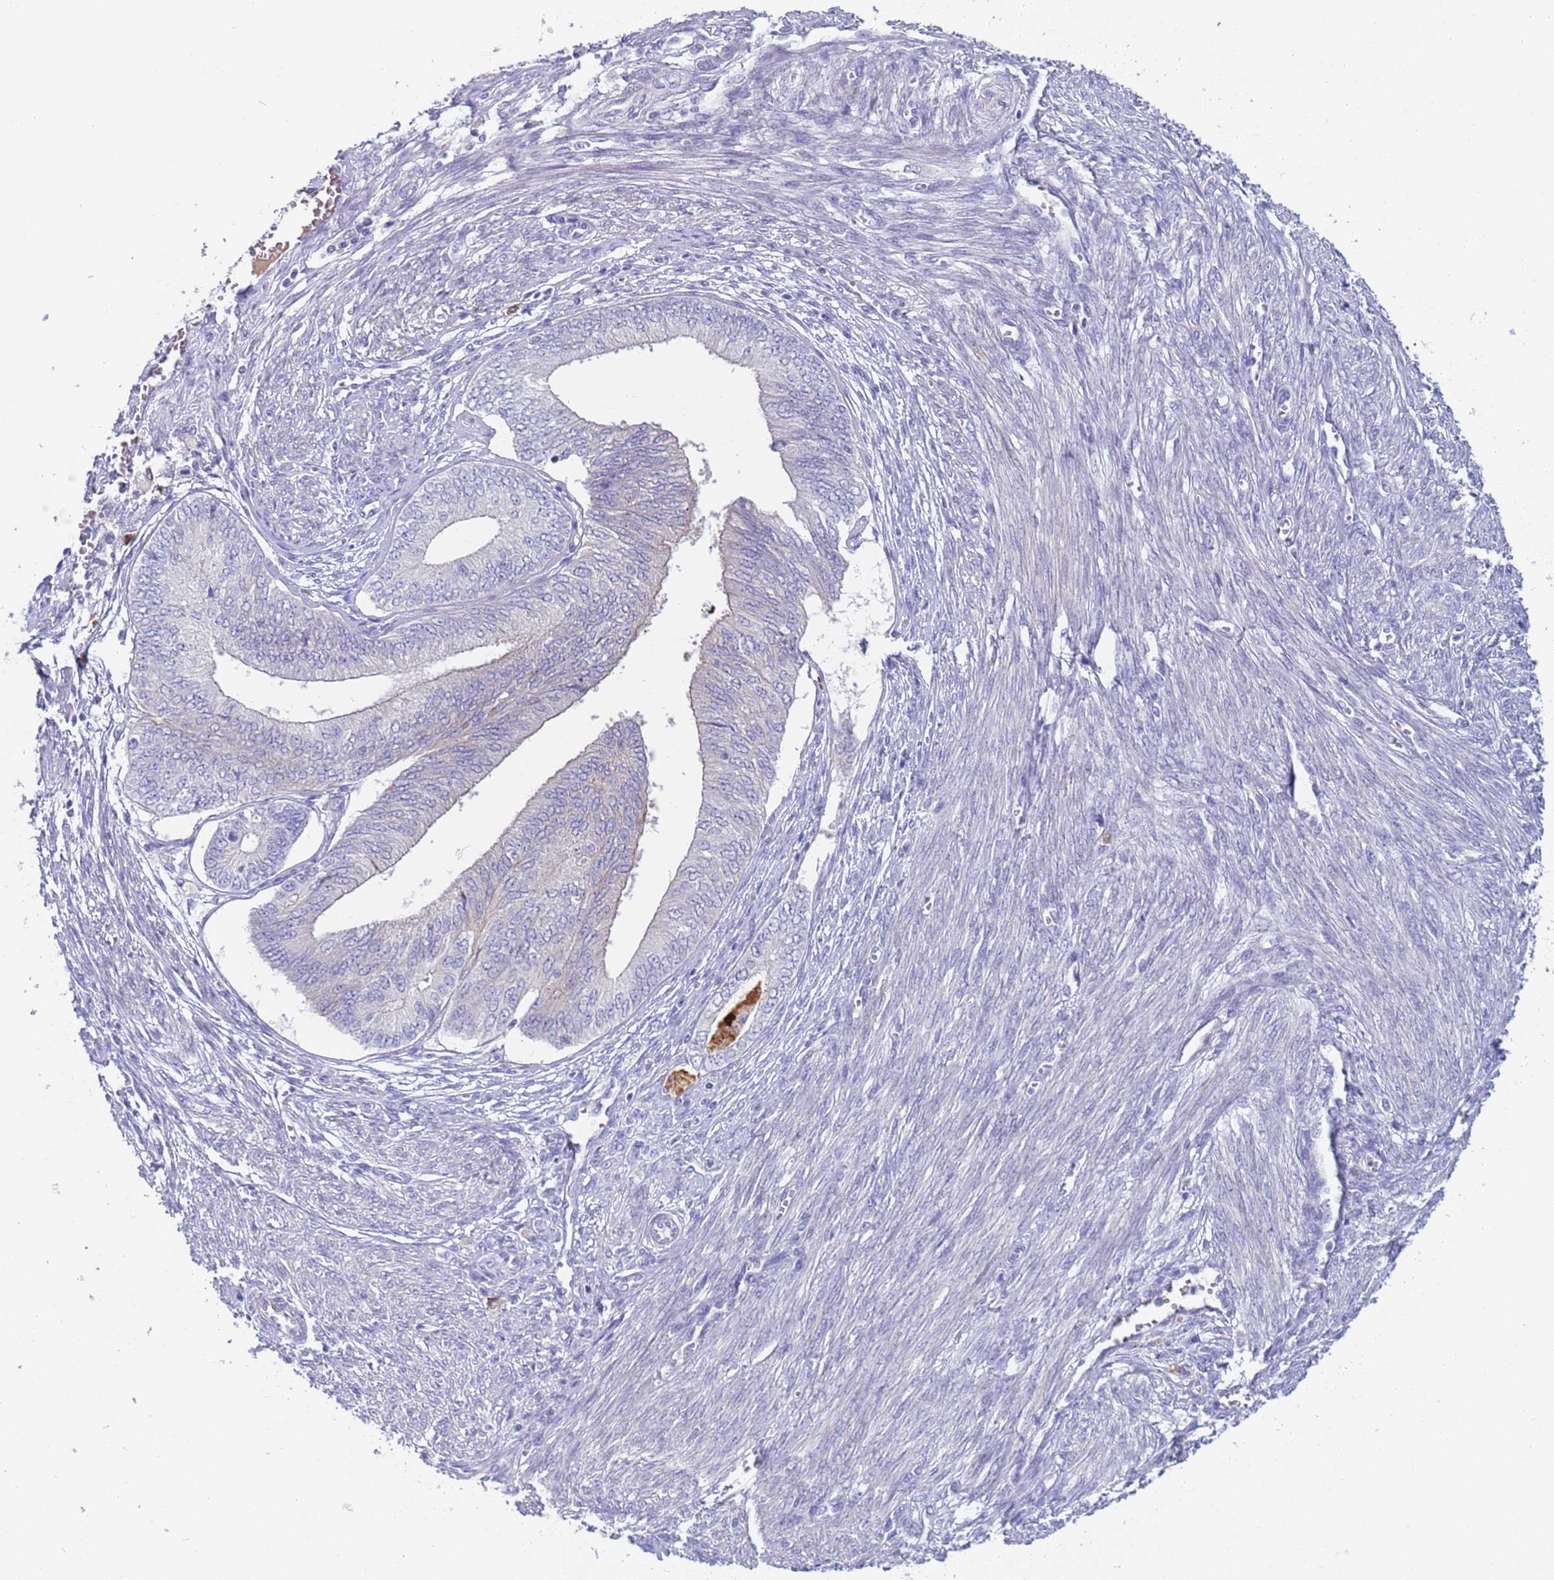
{"staining": {"intensity": "negative", "quantity": "none", "location": "none"}, "tissue": "endometrial cancer", "cell_type": "Tumor cells", "image_type": "cancer", "snomed": [{"axis": "morphology", "description": "Adenocarcinoma, NOS"}, {"axis": "topography", "description": "Endometrium"}], "caption": "Micrograph shows no significant protein staining in tumor cells of endometrial cancer (adenocarcinoma). (Stains: DAB (3,3'-diaminobenzidine) immunohistochemistry (IHC) with hematoxylin counter stain, Microscopy: brightfield microscopy at high magnification).", "gene": "C4orf46", "patient": {"sex": "female", "age": 68}}